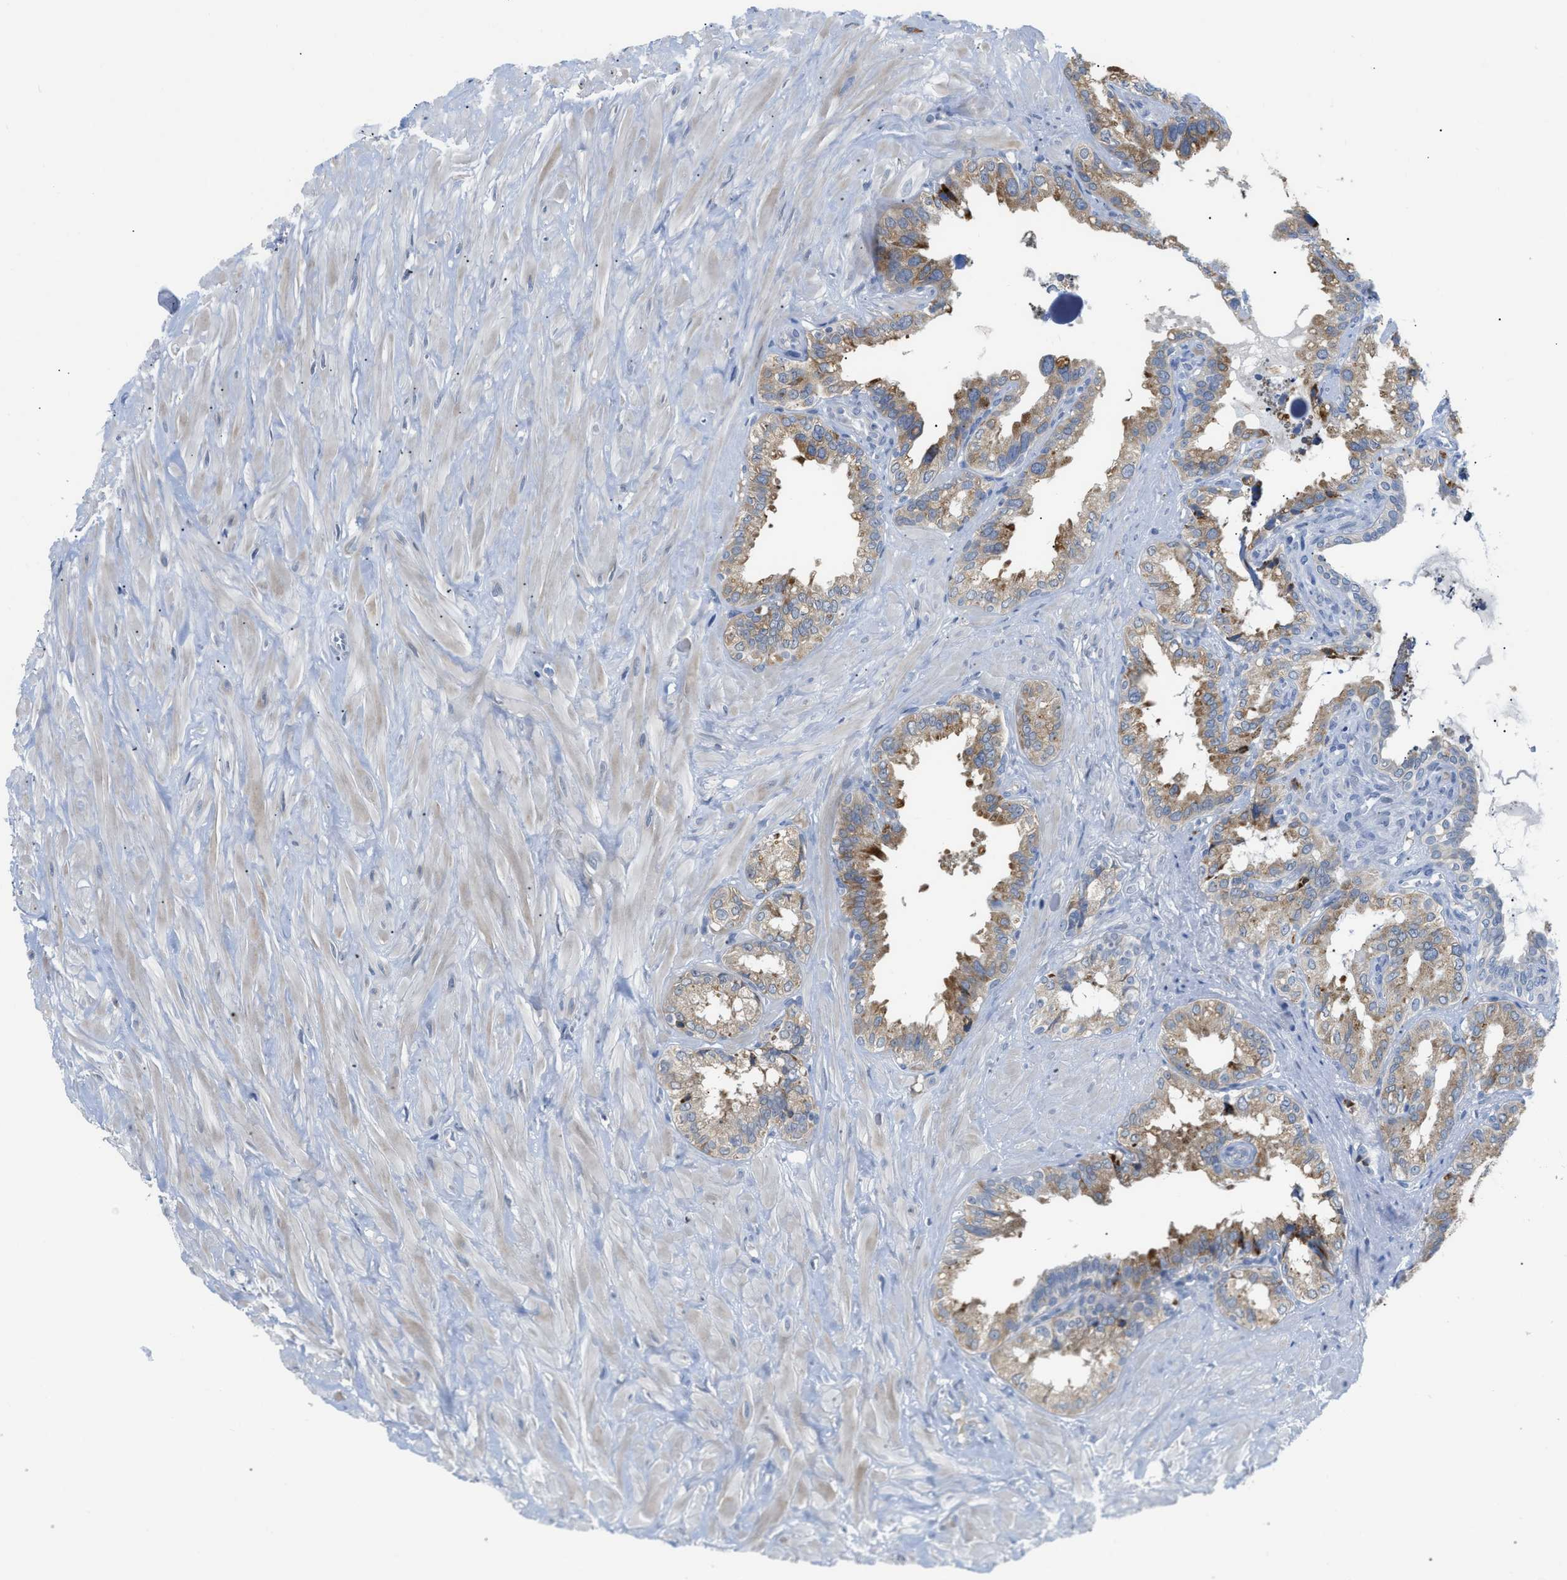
{"staining": {"intensity": "strong", "quantity": "25%-75%", "location": "cytoplasmic/membranous"}, "tissue": "seminal vesicle", "cell_type": "Glandular cells", "image_type": "normal", "snomed": [{"axis": "morphology", "description": "Normal tissue, NOS"}, {"axis": "topography", "description": "Seminal veicle"}], "caption": "Glandular cells show high levels of strong cytoplasmic/membranous expression in approximately 25%-75% of cells in normal seminal vesicle. Ihc stains the protein of interest in brown and the nuclei are stained blue.", "gene": "OR9K2", "patient": {"sex": "male", "age": 64}}